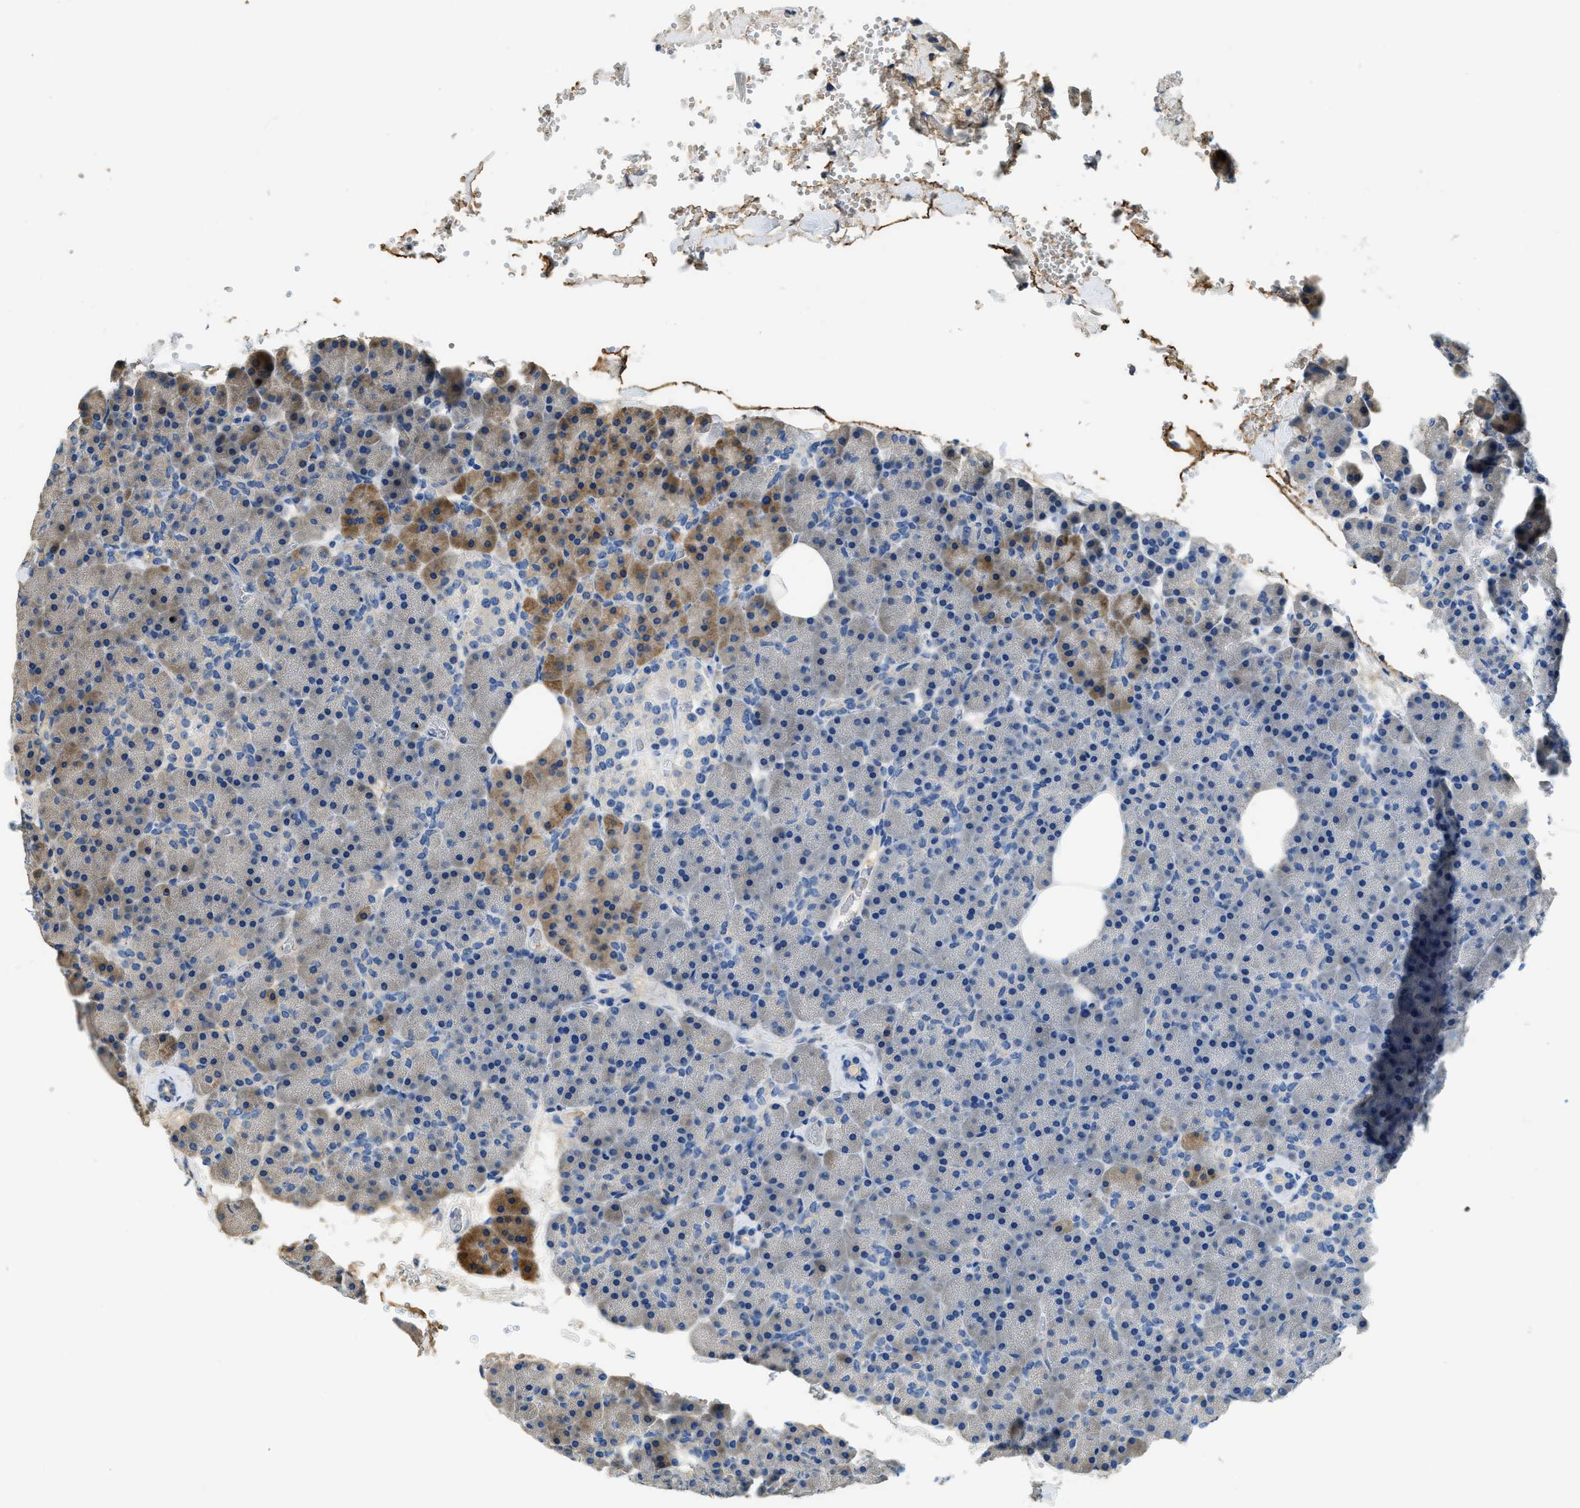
{"staining": {"intensity": "moderate", "quantity": "<25%", "location": "cytoplasmic/membranous"}, "tissue": "pancreas", "cell_type": "Exocrine glandular cells", "image_type": "normal", "snomed": [{"axis": "morphology", "description": "Normal tissue, NOS"}, {"axis": "topography", "description": "Pancreas"}], "caption": "The immunohistochemical stain labels moderate cytoplasmic/membranous positivity in exocrine glandular cells of unremarkable pancreas.", "gene": "RIPK2", "patient": {"sex": "female", "age": 35}}